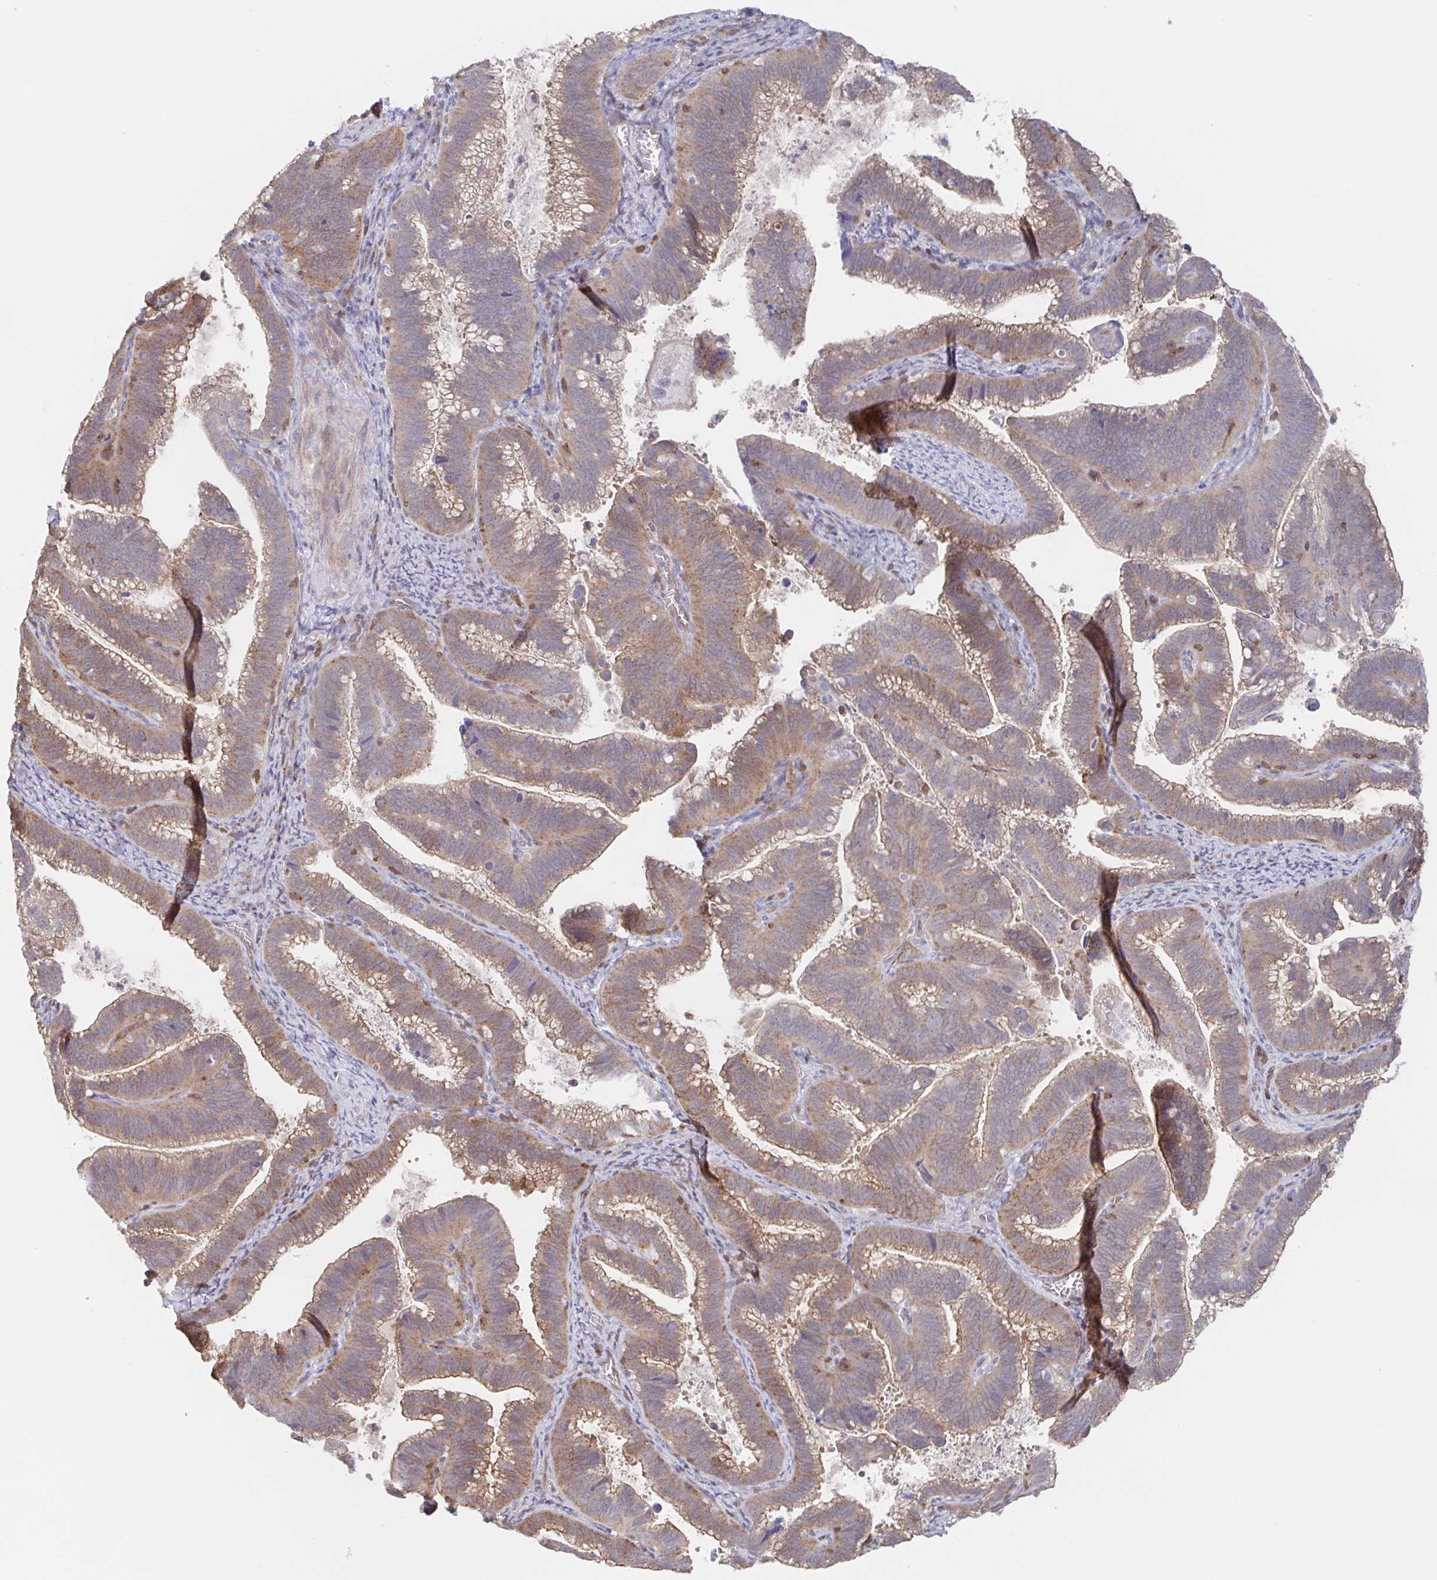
{"staining": {"intensity": "moderate", "quantity": ">75%", "location": "cytoplasmic/membranous"}, "tissue": "cervical cancer", "cell_type": "Tumor cells", "image_type": "cancer", "snomed": [{"axis": "morphology", "description": "Adenocarcinoma, NOS"}, {"axis": "topography", "description": "Cervix"}], "caption": "Immunohistochemical staining of adenocarcinoma (cervical) demonstrates medium levels of moderate cytoplasmic/membranous expression in about >75% of tumor cells. Immunohistochemistry stains the protein of interest in brown and the nuclei are stained blue.", "gene": "AGFG2", "patient": {"sex": "female", "age": 61}}